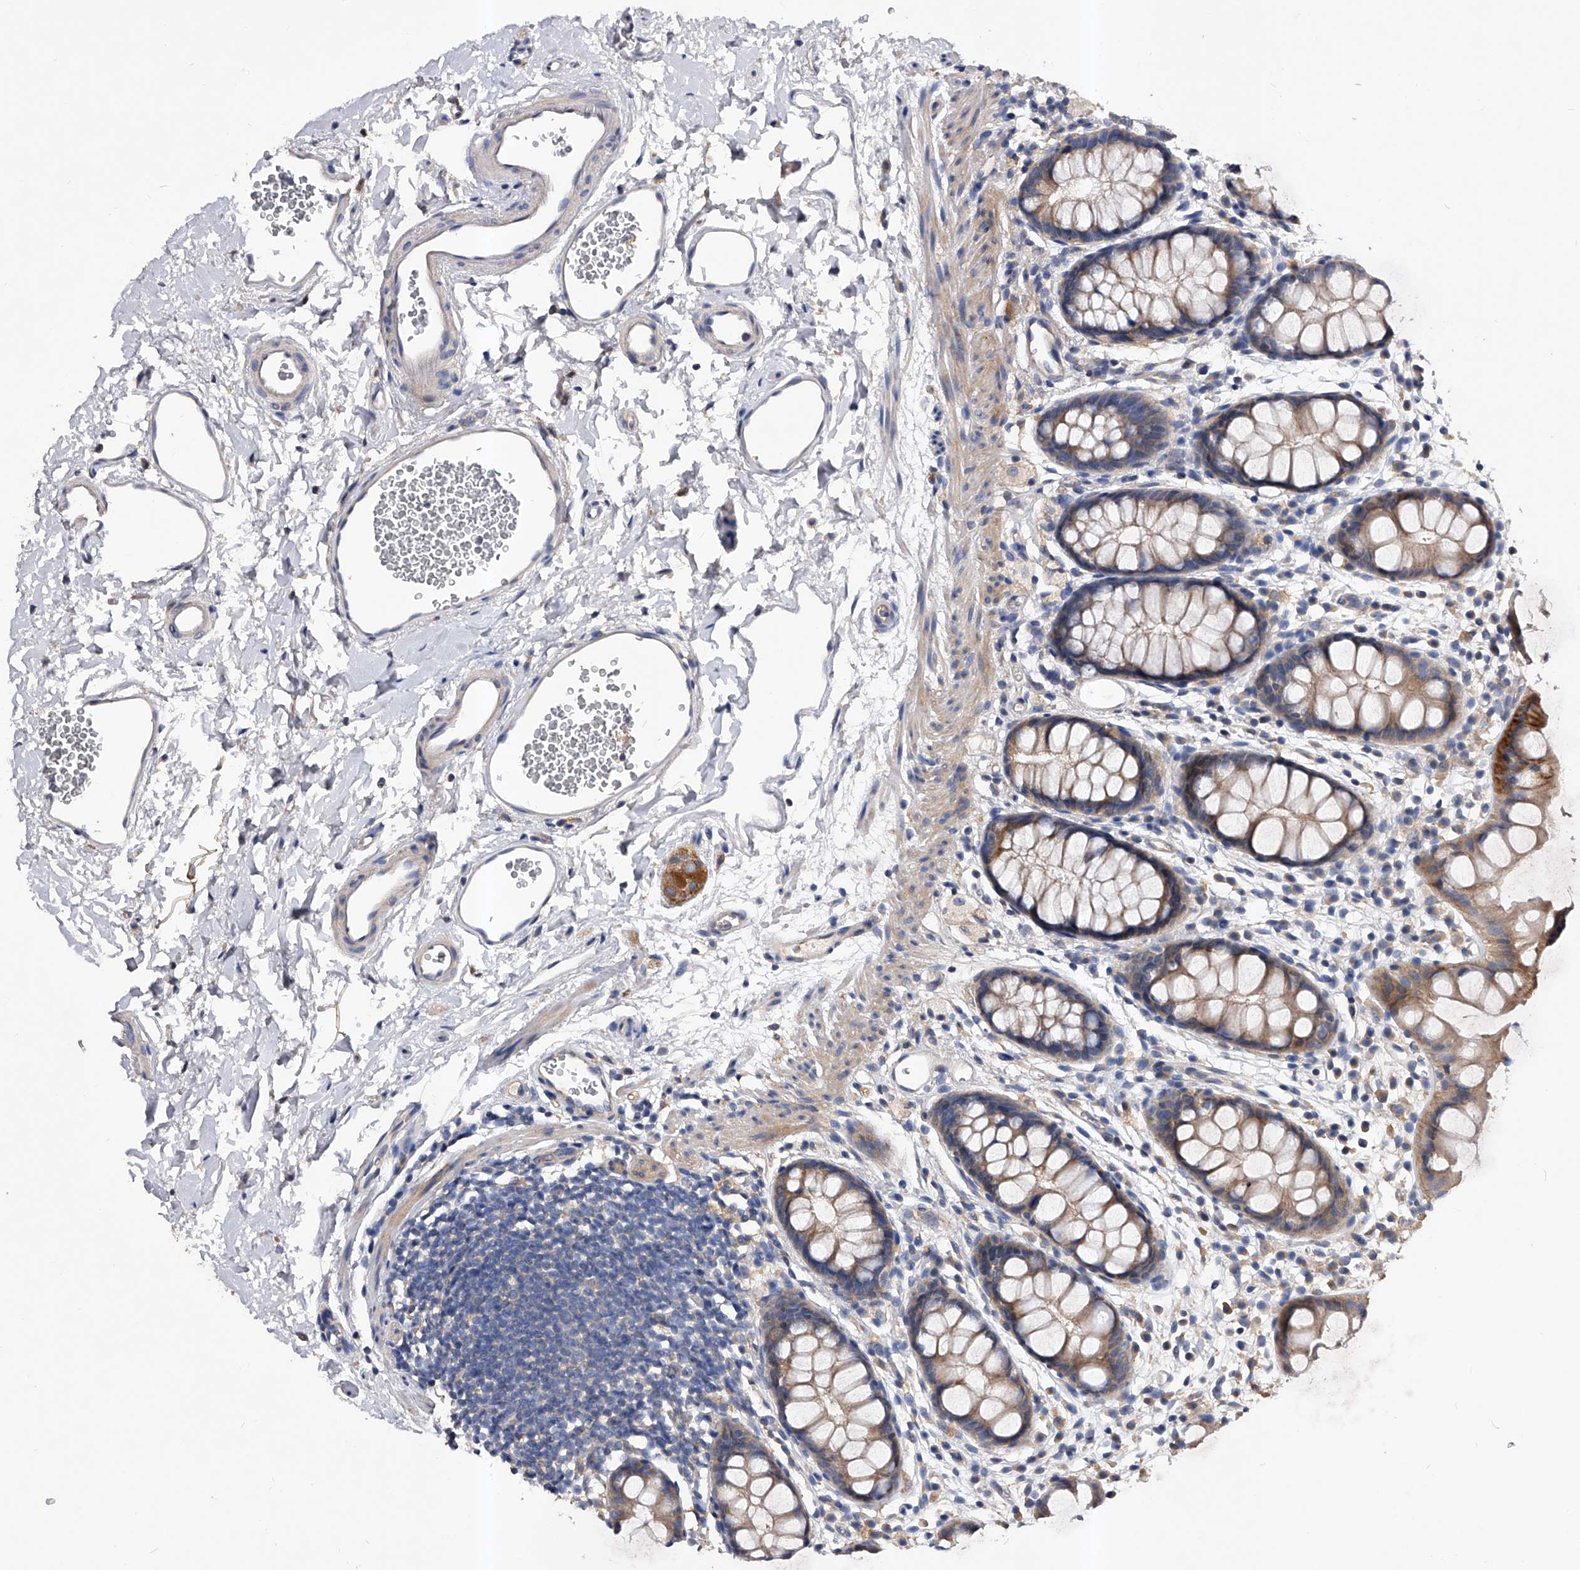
{"staining": {"intensity": "strong", "quantity": "25%-75%", "location": "cytoplasmic/membranous"}, "tissue": "rectum", "cell_type": "Glandular cells", "image_type": "normal", "snomed": [{"axis": "morphology", "description": "Normal tissue, NOS"}, {"axis": "topography", "description": "Rectum"}], "caption": "Benign rectum reveals strong cytoplasmic/membranous staining in about 25%-75% of glandular cells.", "gene": "ARL4C", "patient": {"sex": "female", "age": 65}}